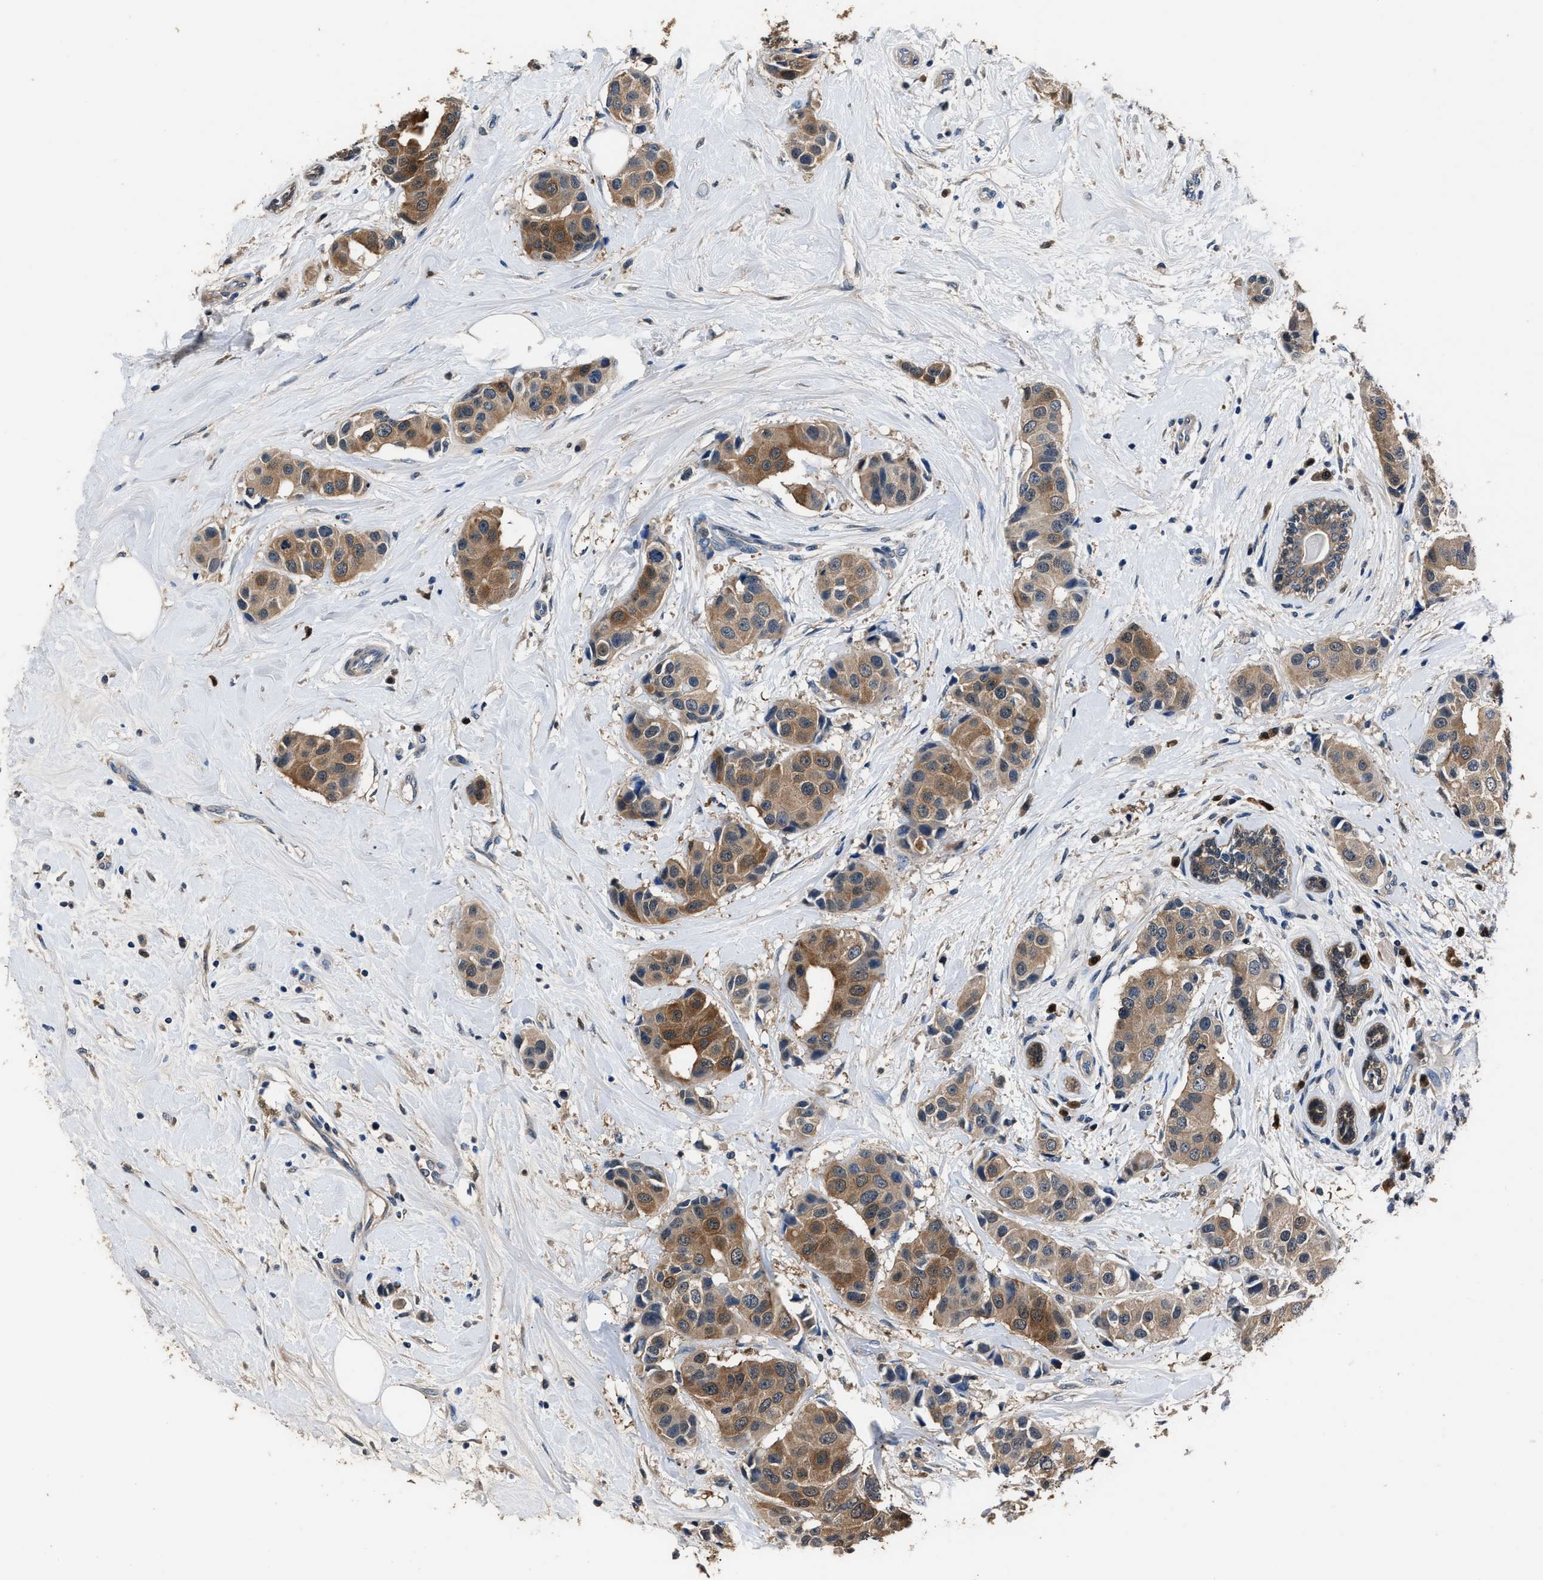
{"staining": {"intensity": "moderate", "quantity": ">75%", "location": "cytoplasmic/membranous"}, "tissue": "breast cancer", "cell_type": "Tumor cells", "image_type": "cancer", "snomed": [{"axis": "morphology", "description": "Normal tissue, NOS"}, {"axis": "morphology", "description": "Duct carcinoma"}, {"axis": "topography", "description": "Breast"}], "caption": "This micrograph shows invasive ductal carcinoma (breast) stained with IHC to label a protein in brown. The cytoplasmic/membranous of tumor cells show moderate positivity for the protein. Nuclei are counter-stained blue.", "gene": "GSTP1", "patient": {"sex": "female", "age": 39}}